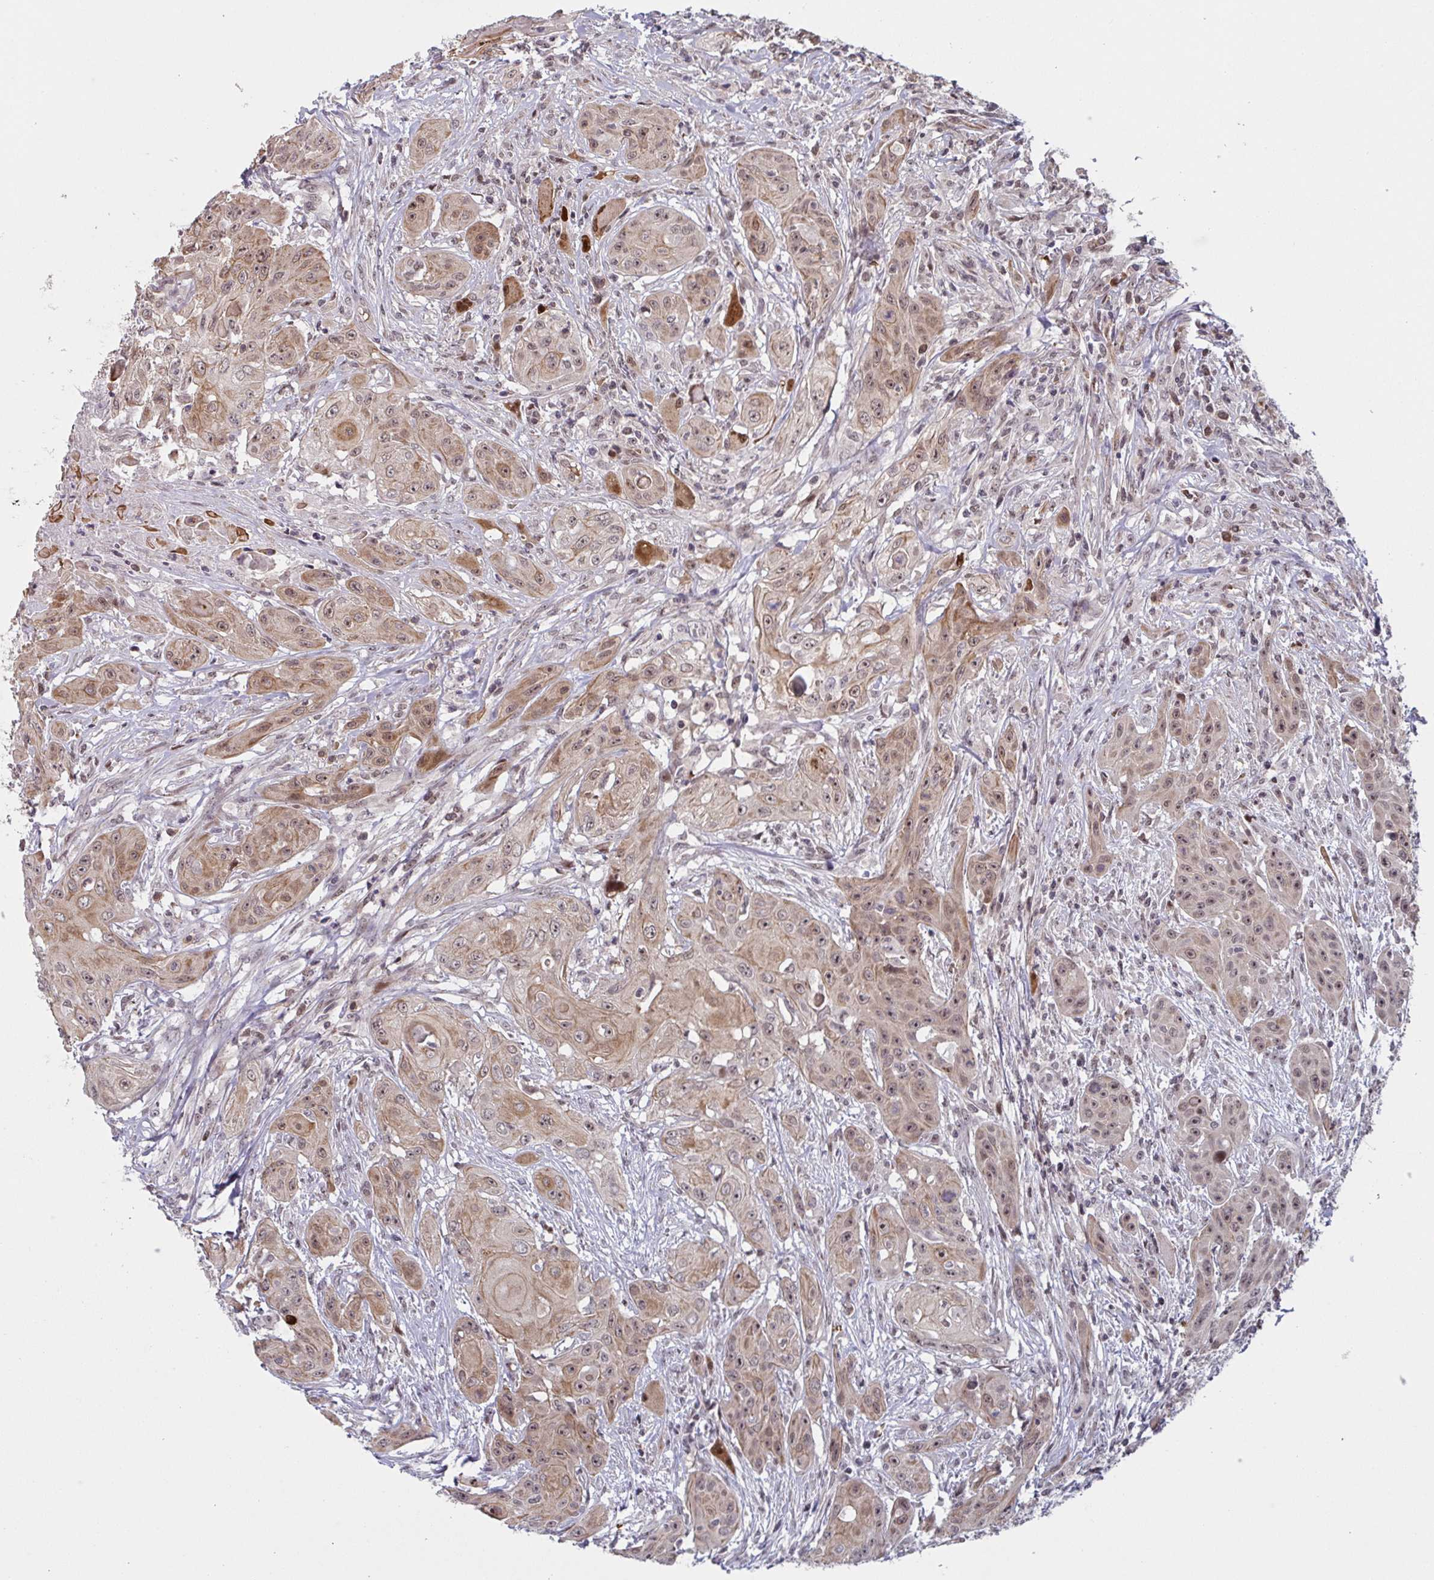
{"staining": {"intensity": "moderate", "quantity": ">75%", "location": "cytoplasmic/membranous,nuclear"}, "tissue": "head and neck cancer", "cell_type": "Tumor cells", "image_type": "cancer", "snomed": [{"axis": "morphology", "description": "Squamous cell carcinoma, NOS"}, {"axis": "topography", "description": "Oral tissue"}, {"axis": "topography", "description": "Head-Neck"}, {"axis": "topography", "description": "Neck, NOS"}], "caption": "Squamous cell carcinoma (head and neck) stained with immunohistochemistry (IHC) displays moderate cytoplasmic/membranous and nuclear positivity in approximately >75% of tumor cells.", "gene": "NLRP13", "patient": {"sex": "female", "age": 55}}